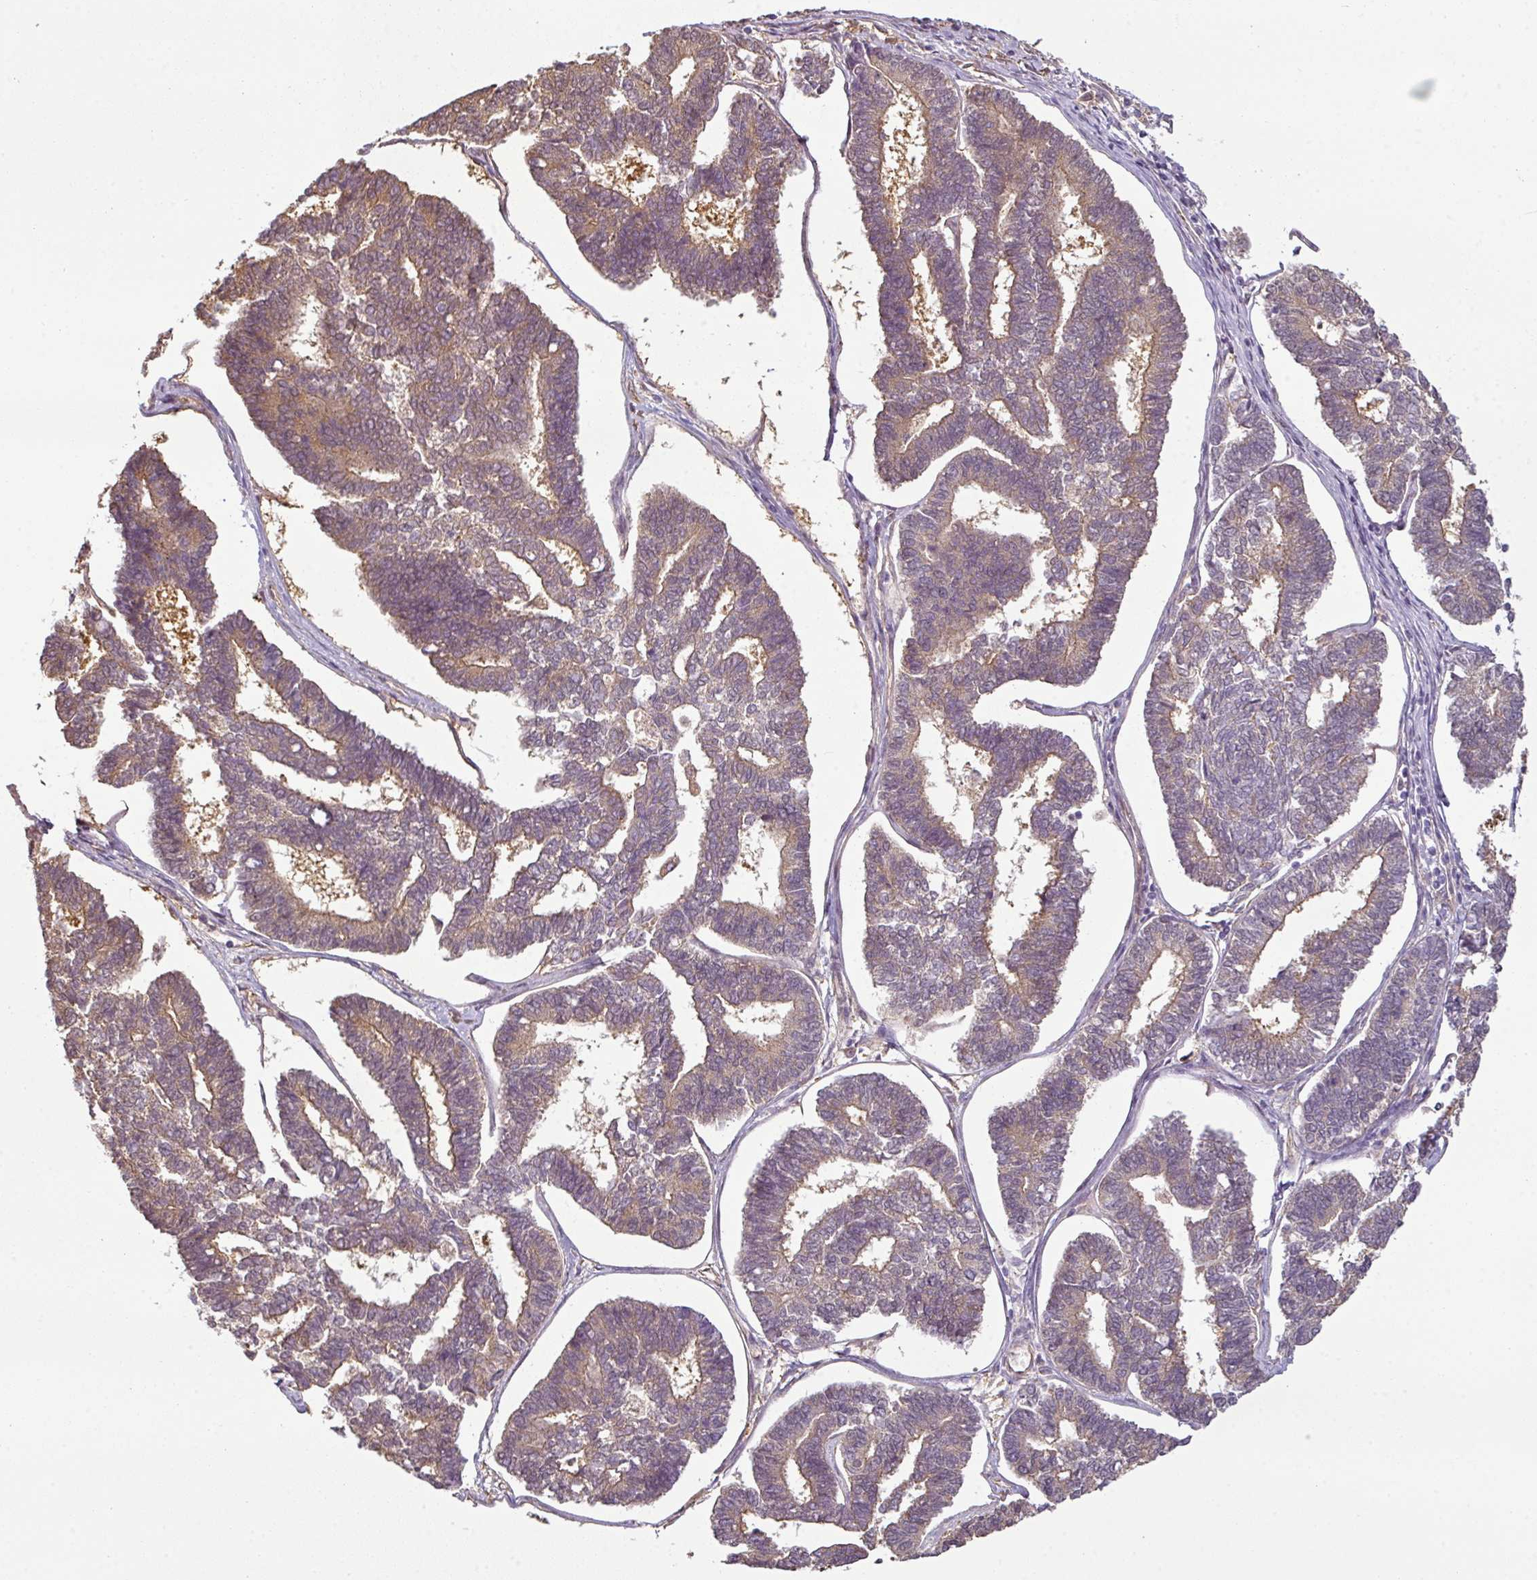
{"staining": {"intensity": "weak", "quantity": "<25%", "location": "cytoplasmic/membranous"}, "tissue": "endometrial cancer", "cell_type": "Tumor cells", "image_type": "cancer", "snomed": [{"axis": "morphology", "description": "Adenocarcinoma, NOS"}, {"axis": "topography", "description": "Endometrium"}], "caption": "This is an IHC histopathology image of endometrial adenocarcinoma. There is no expression in tumor cells.", "gene": "ANKRD18A", "patient": {"sex": "female", "age": 70}}